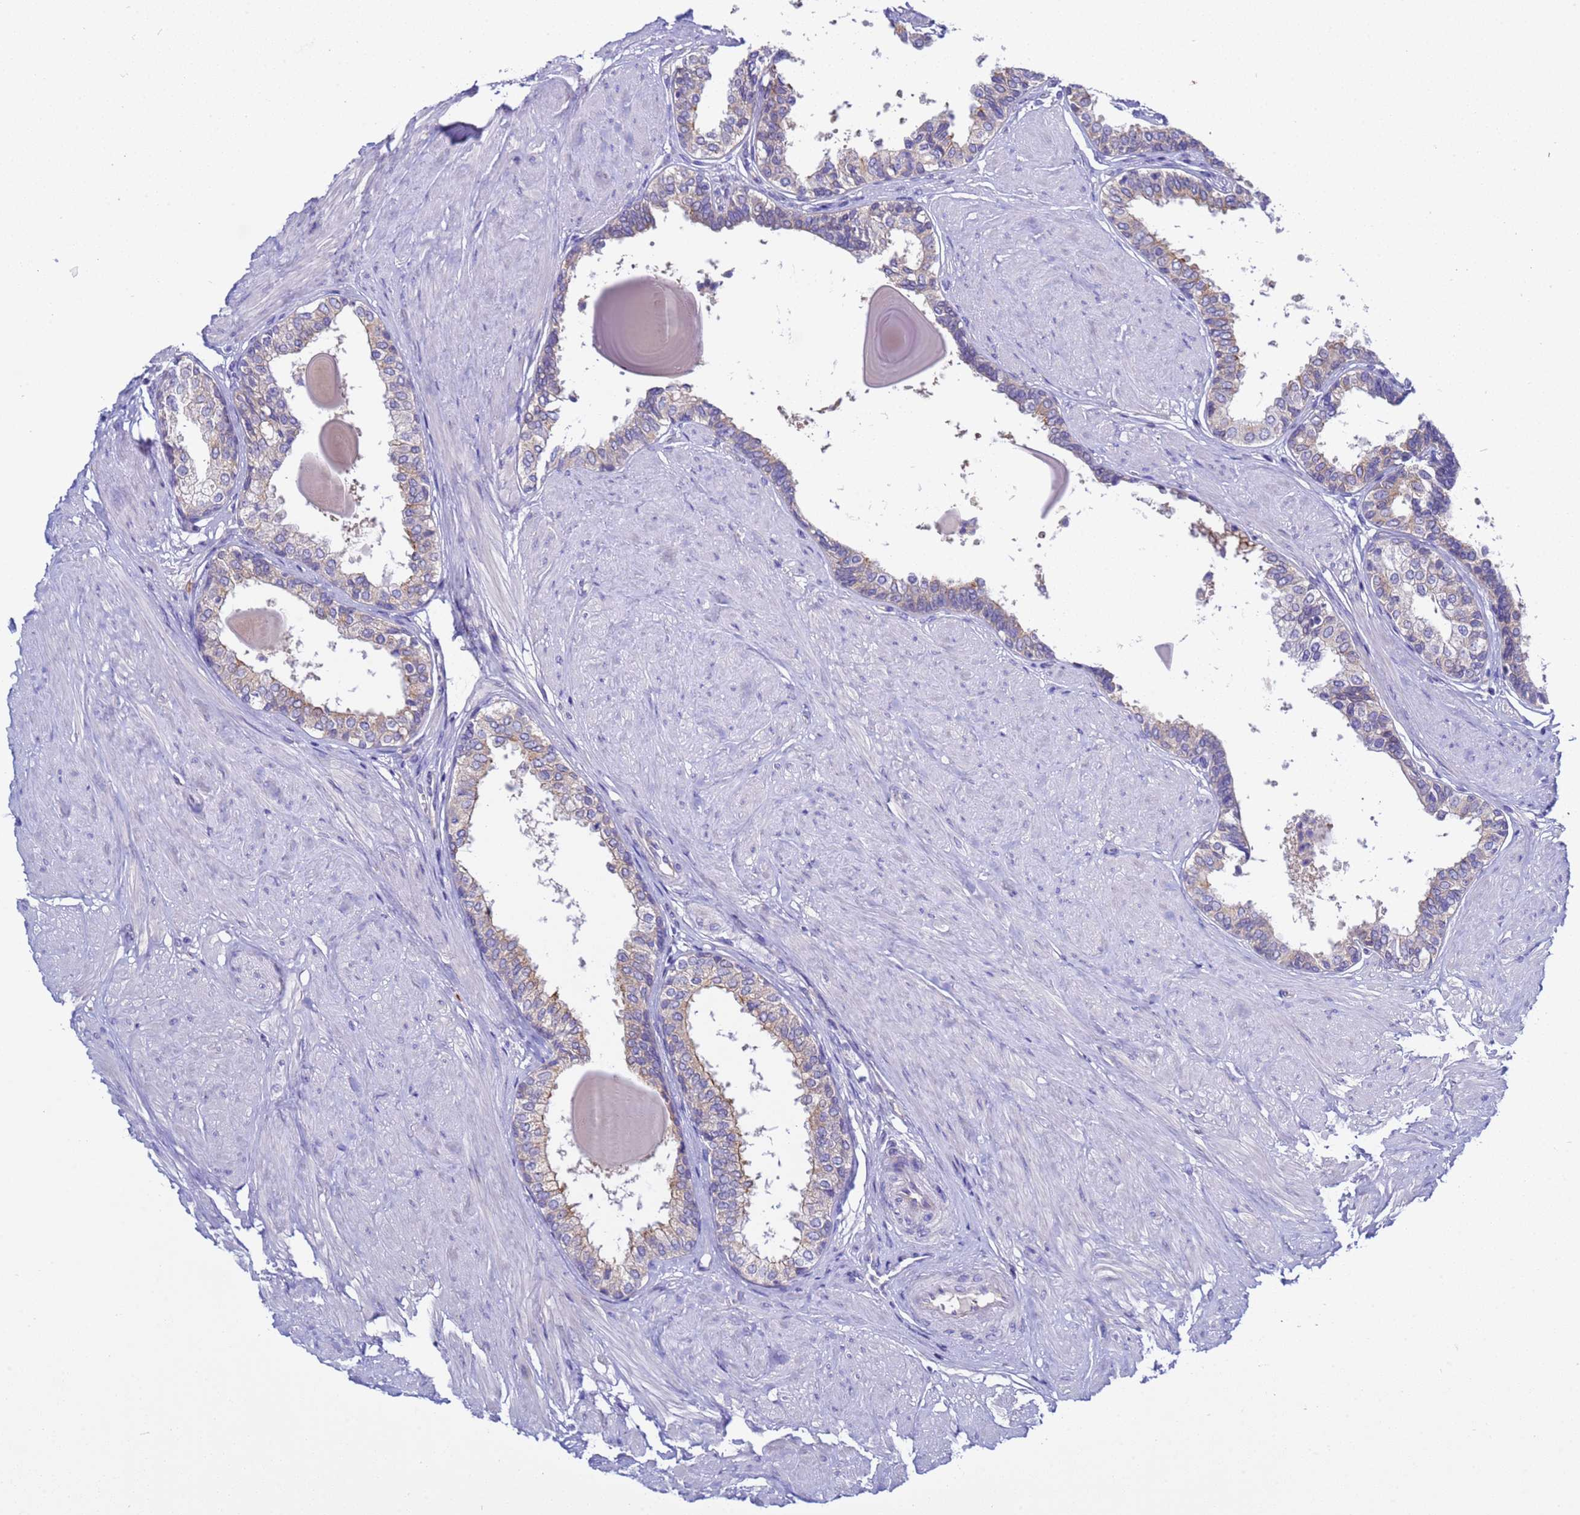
{"staining": {"intensity": "negative", "quantity": "none", "location": "none"}, "tissue": "prostate", "cell_type": "Glandular cells", "image_type": "normal", "snomed": [{"axis": "morphology", "description": "Normal tissue, NOS"}, {"axis": "topography", "description": "Prostate"}], "caption": "DAB immunohistochemical staining of unremarkable prostate shows no significant expression in glandular cells. The staining was performed using DAB (3,3'-diaminobenzidine) to visualize the protein expression in brown, while the nuclei were stained in blue with hematoxylin (Magnification: 20x).", "gene": "RC3H2", "patient": {"sex": "male", "age": 48}}